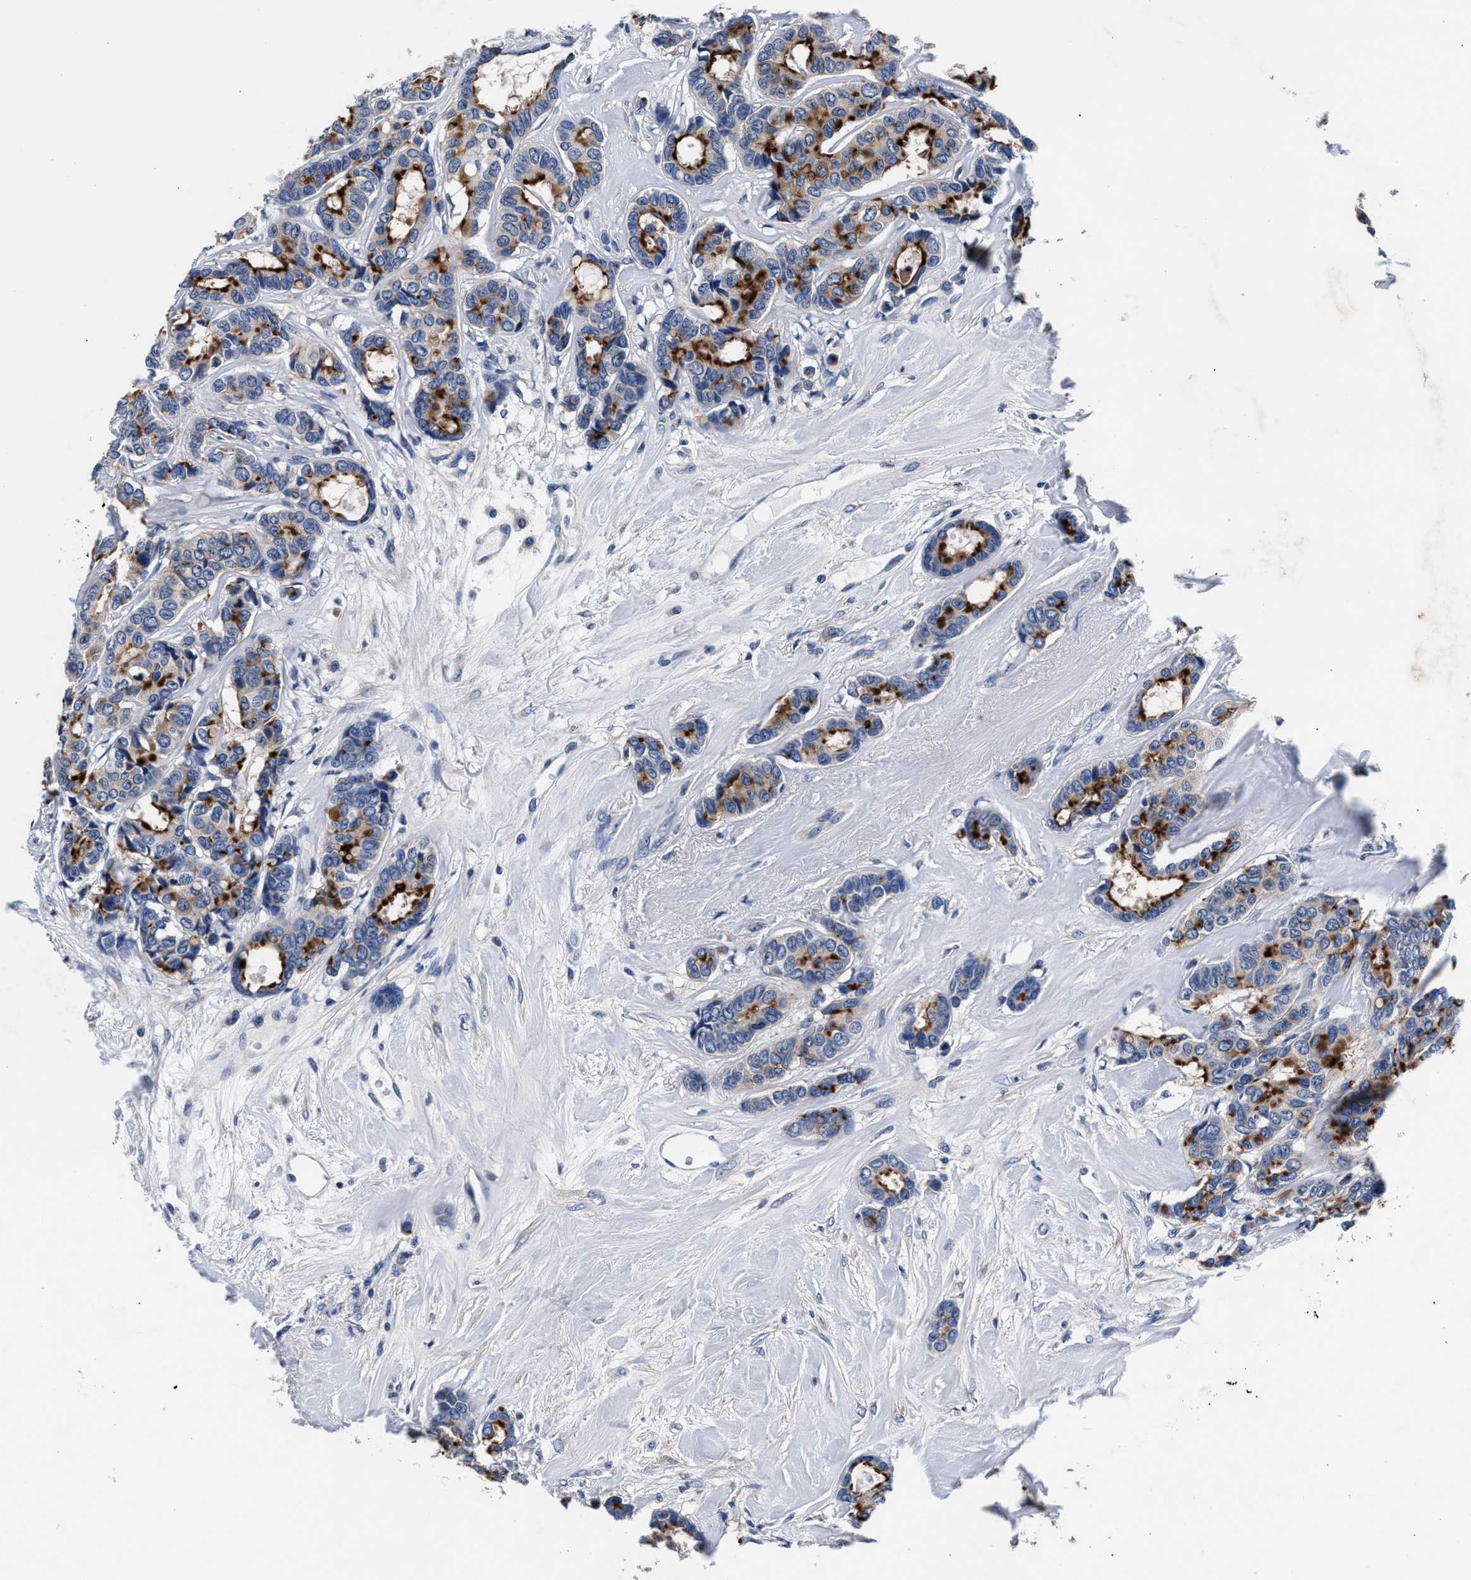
{"staining": {"intensity": "strong", "quantity": ">75%", "location": "cytoplasmic/membranous"}, "tissue": "breast cancer", "cell_type": "Tumor cells", "image_type": "cancer", "snomed": [{"axis": "morphology", "description": "Duct carcinoma"}, {"axis": "topography", "description": "Breast"}], "caption": "Immunohistochemistry histopathology image of breast cancer (invasive ductal carcinoma) stained for a protein (brown), which demonstrates high levels of strong cytoplasmic/membranous staining in approximately >75% of tumor cells.", "gene": "PHF24", "patient": {"sex": "female", "age": 87}}